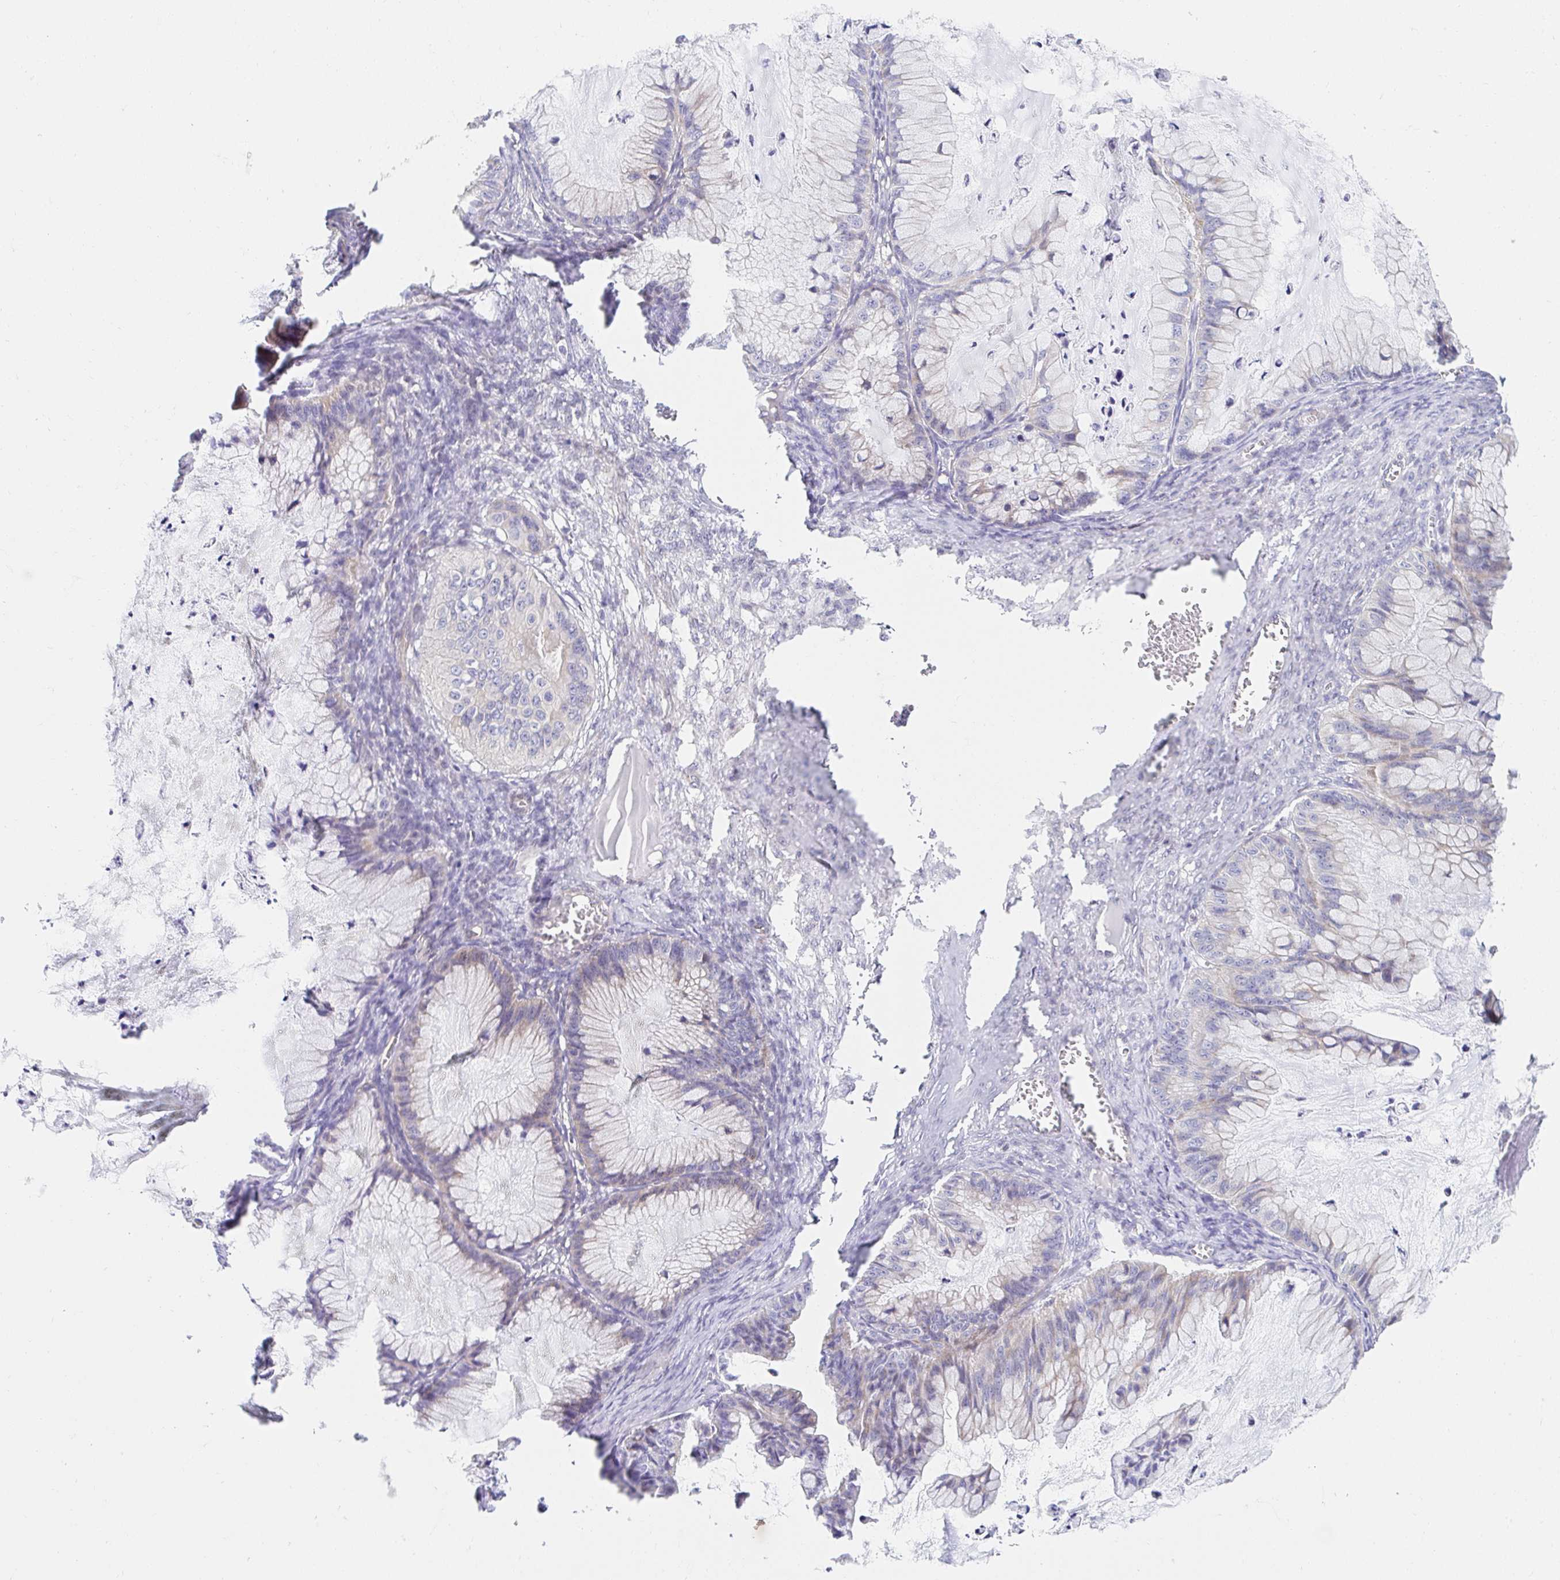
{"staining": {"intensity": "negative", "quantity": "none", "location": "none"}, "tissue": "ovarian cancer", "cell_type": "Tumor cells", "image_type": "cancer", "snomed": [{"axis": "morphology", "description": "Cystadenocarcinoma, mucinous, NOS"}, {"axis": "topography", "description": "Ovary"}], "caption": "DAB (3,3'-diaminobenzidine) immunohistochemical staining of ovarian cancer exhibits no significant positivity in tumor cells.", "gene": "AKAP14", "patient": {"sex": "female", "age": 72}}